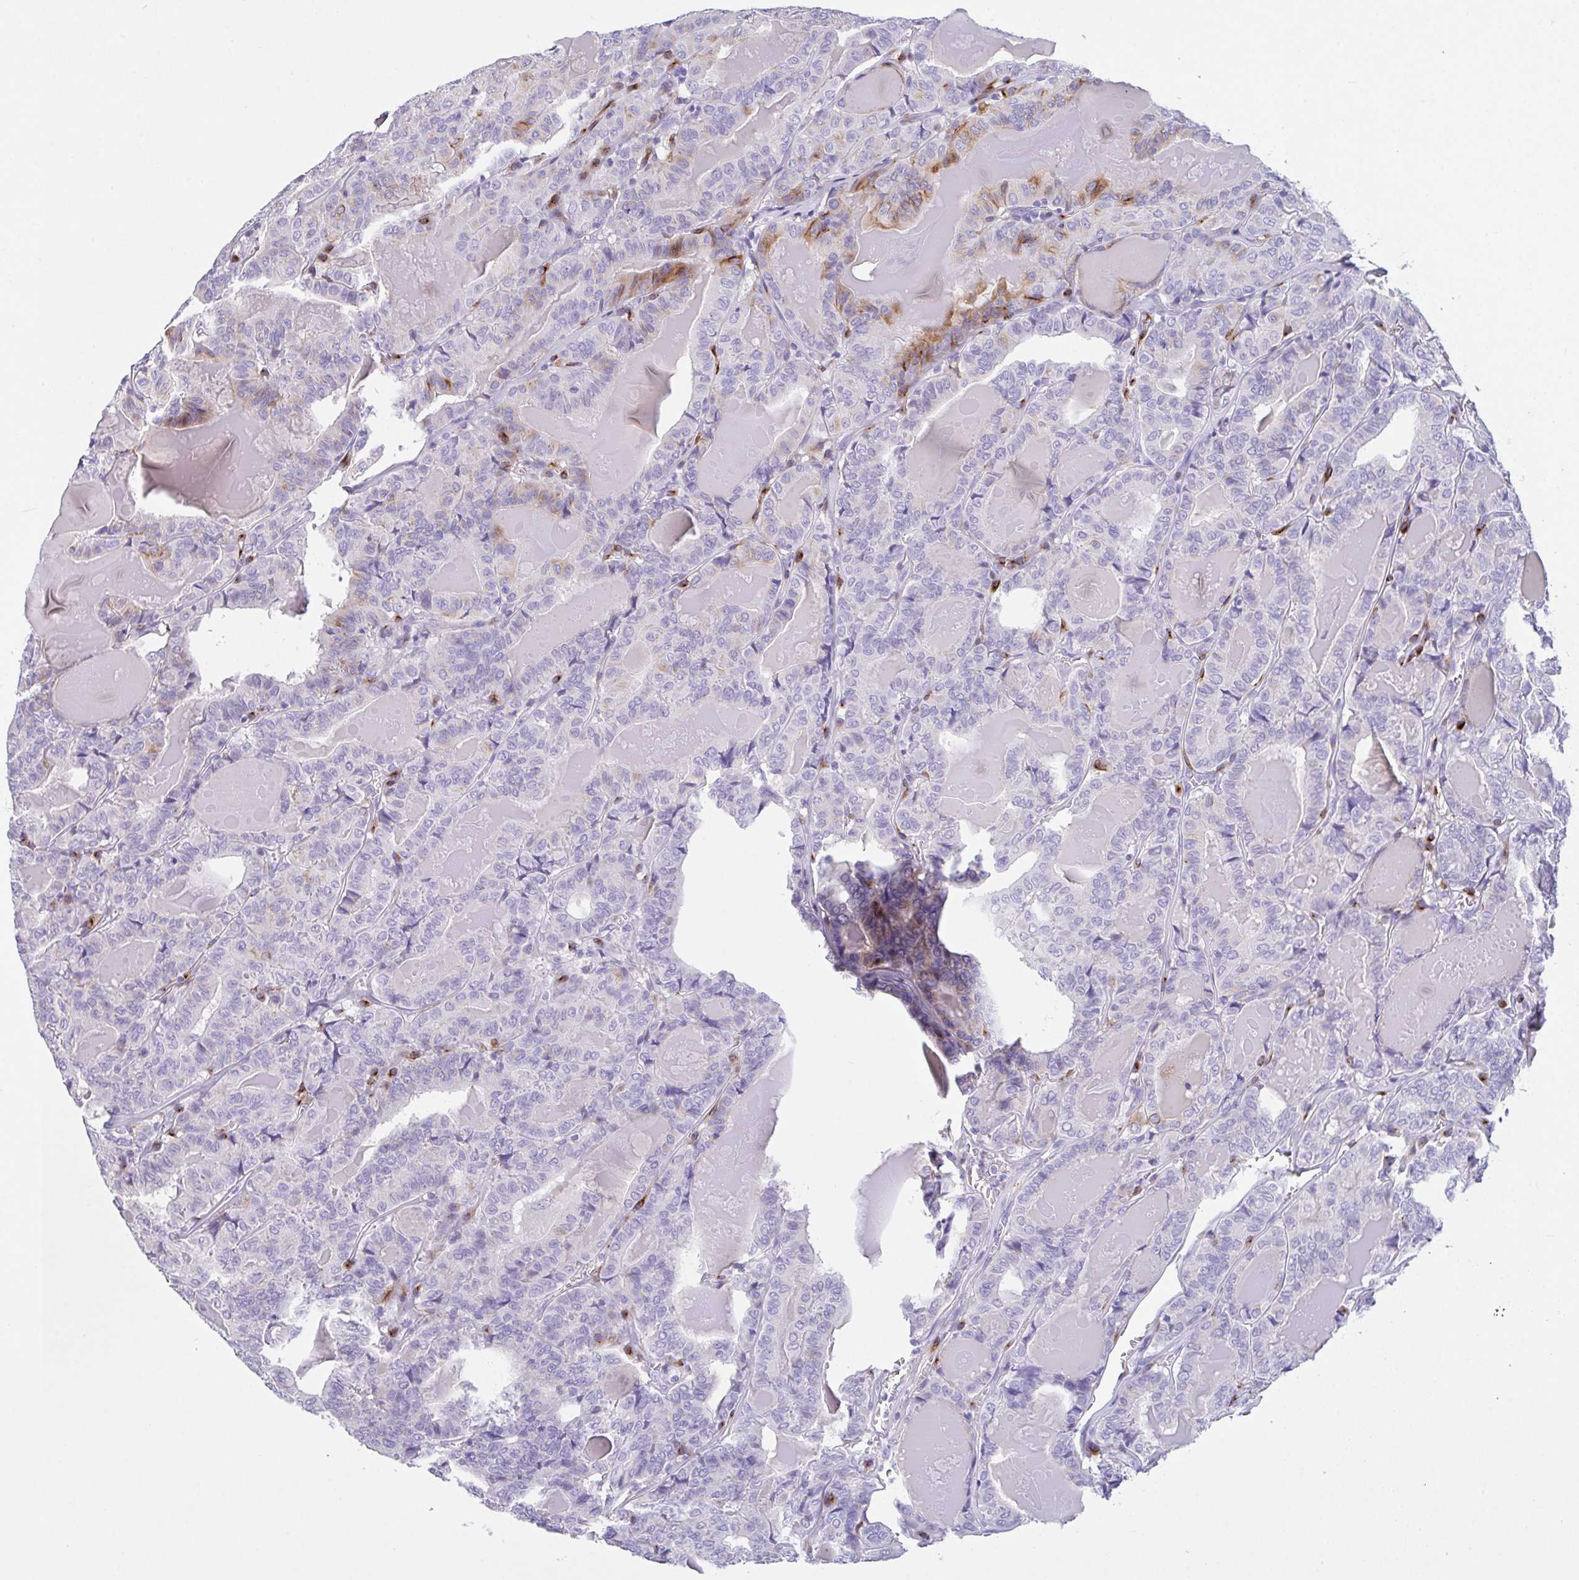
{"staining": {"intensity": "moderate", "quantity": "<25%", "location": "cytoplasmic/membranous"}, "tissue": "thyroid cancer", "cell_type": "Tumor cells", "image_type": "cancer", "snomed": [{"axis": "morphology", "description": "Papillary adenocarcinoma, NOS"}, {"axis": "topography", "description": "Thyroid gland"}], "caption": "Immunohistochemical staining of thyroid papillary adenocarcinoma displays moderate cytoplasmic/membranous protein positivity in about <25% of tumor cells.", "gene": "FBXL20", "patient": {"sex": "female", "age": 72}}